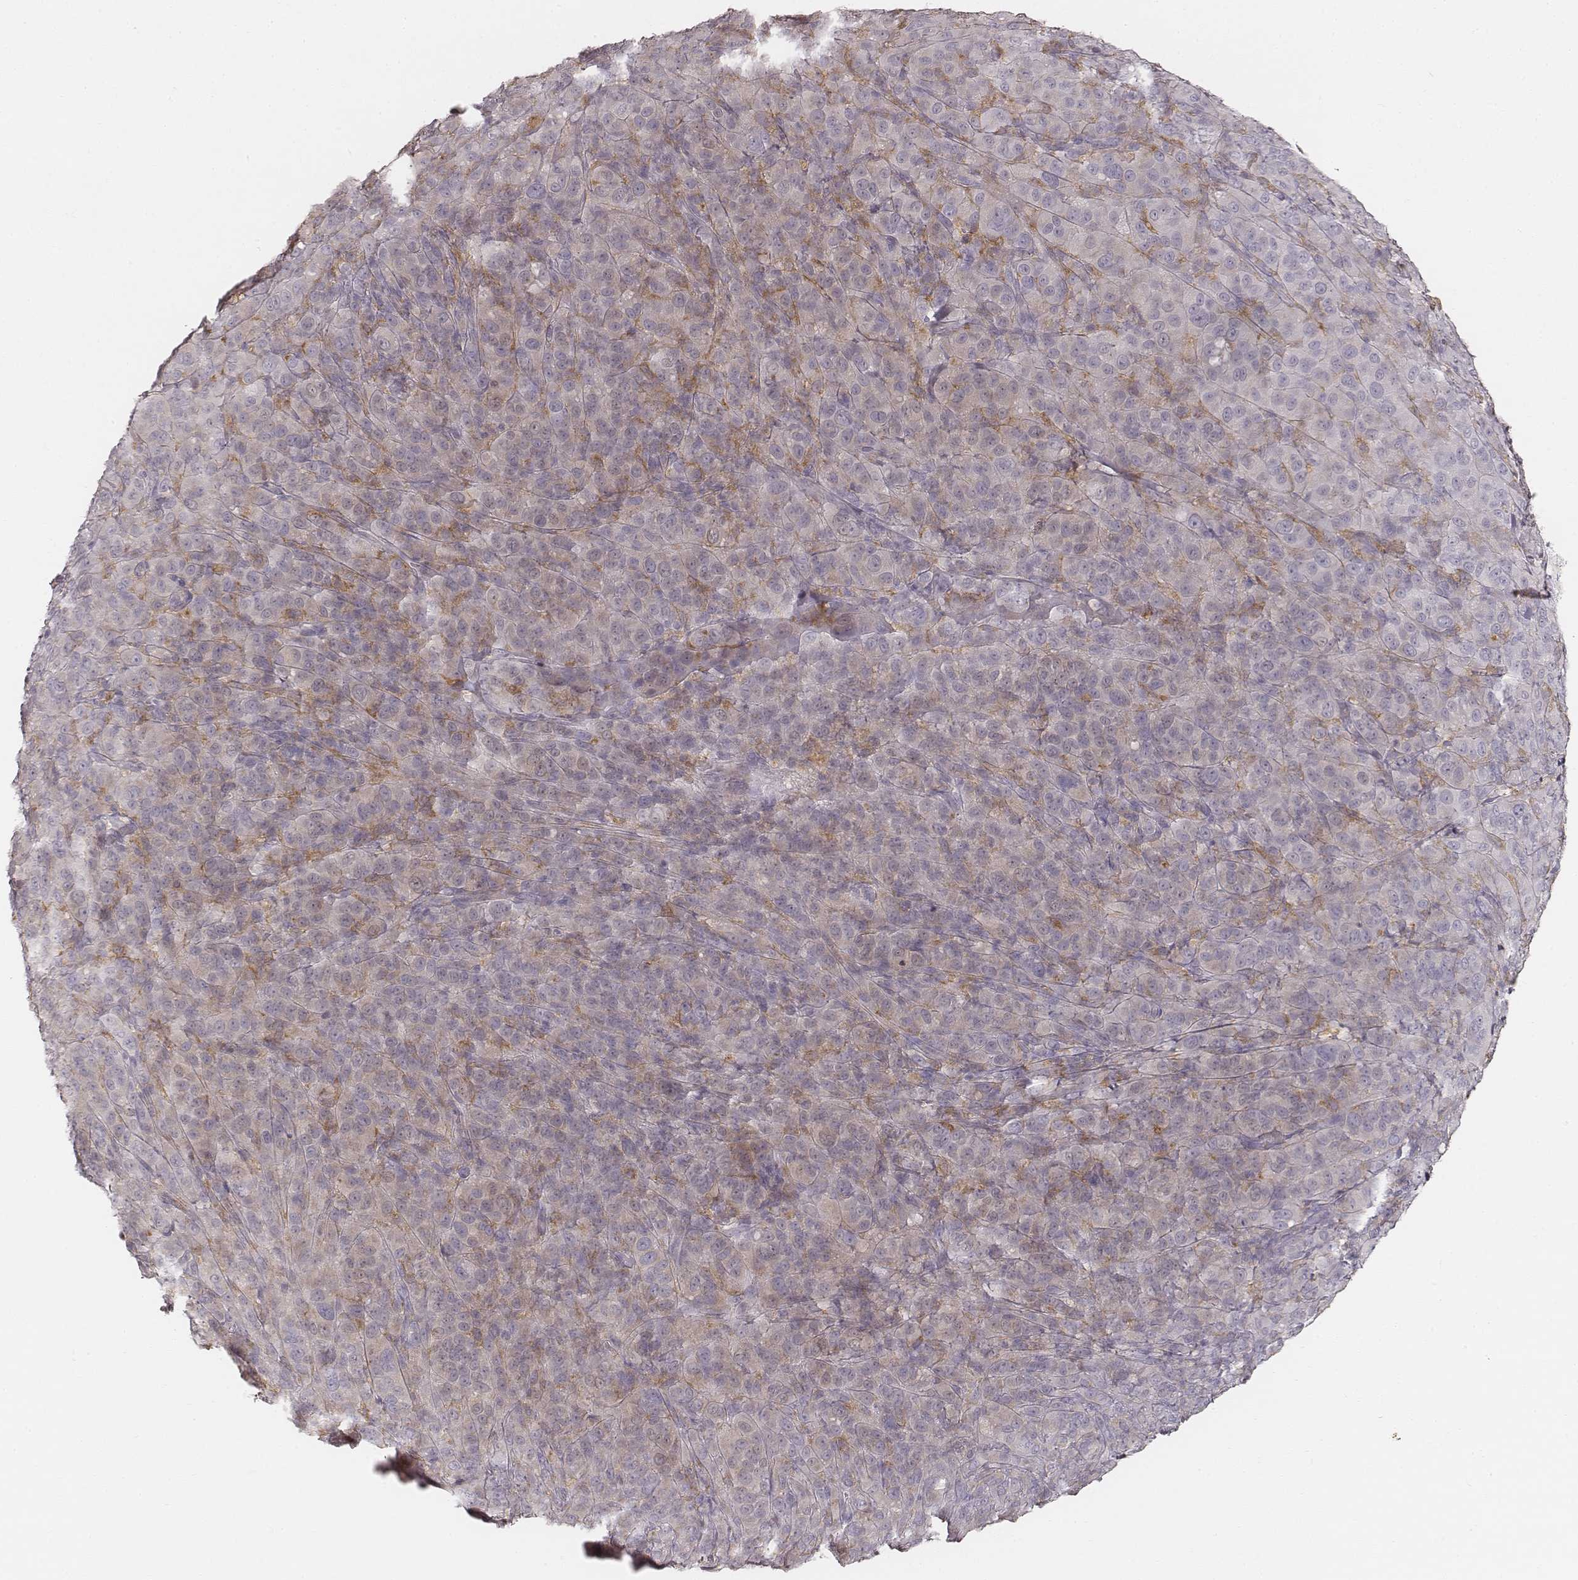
{"staining": {"intensity": "negative", "quantity": "none", "location": "none"}, "tissue": "melanoma", "cell_type": "Tumor cells", "image_type": "cancer", "snomed": [{"axis": "morphology", "description": "Malignant melanoma, NOS"}, {"axis": "topography", "description": "Skin"}], "caption": "Immunohistochemical staining of malignant melanoma exhibits no significant positivity in tumor cells.", "gene": "FMNL2", "patient": {"sex": "female", "age": 87}}